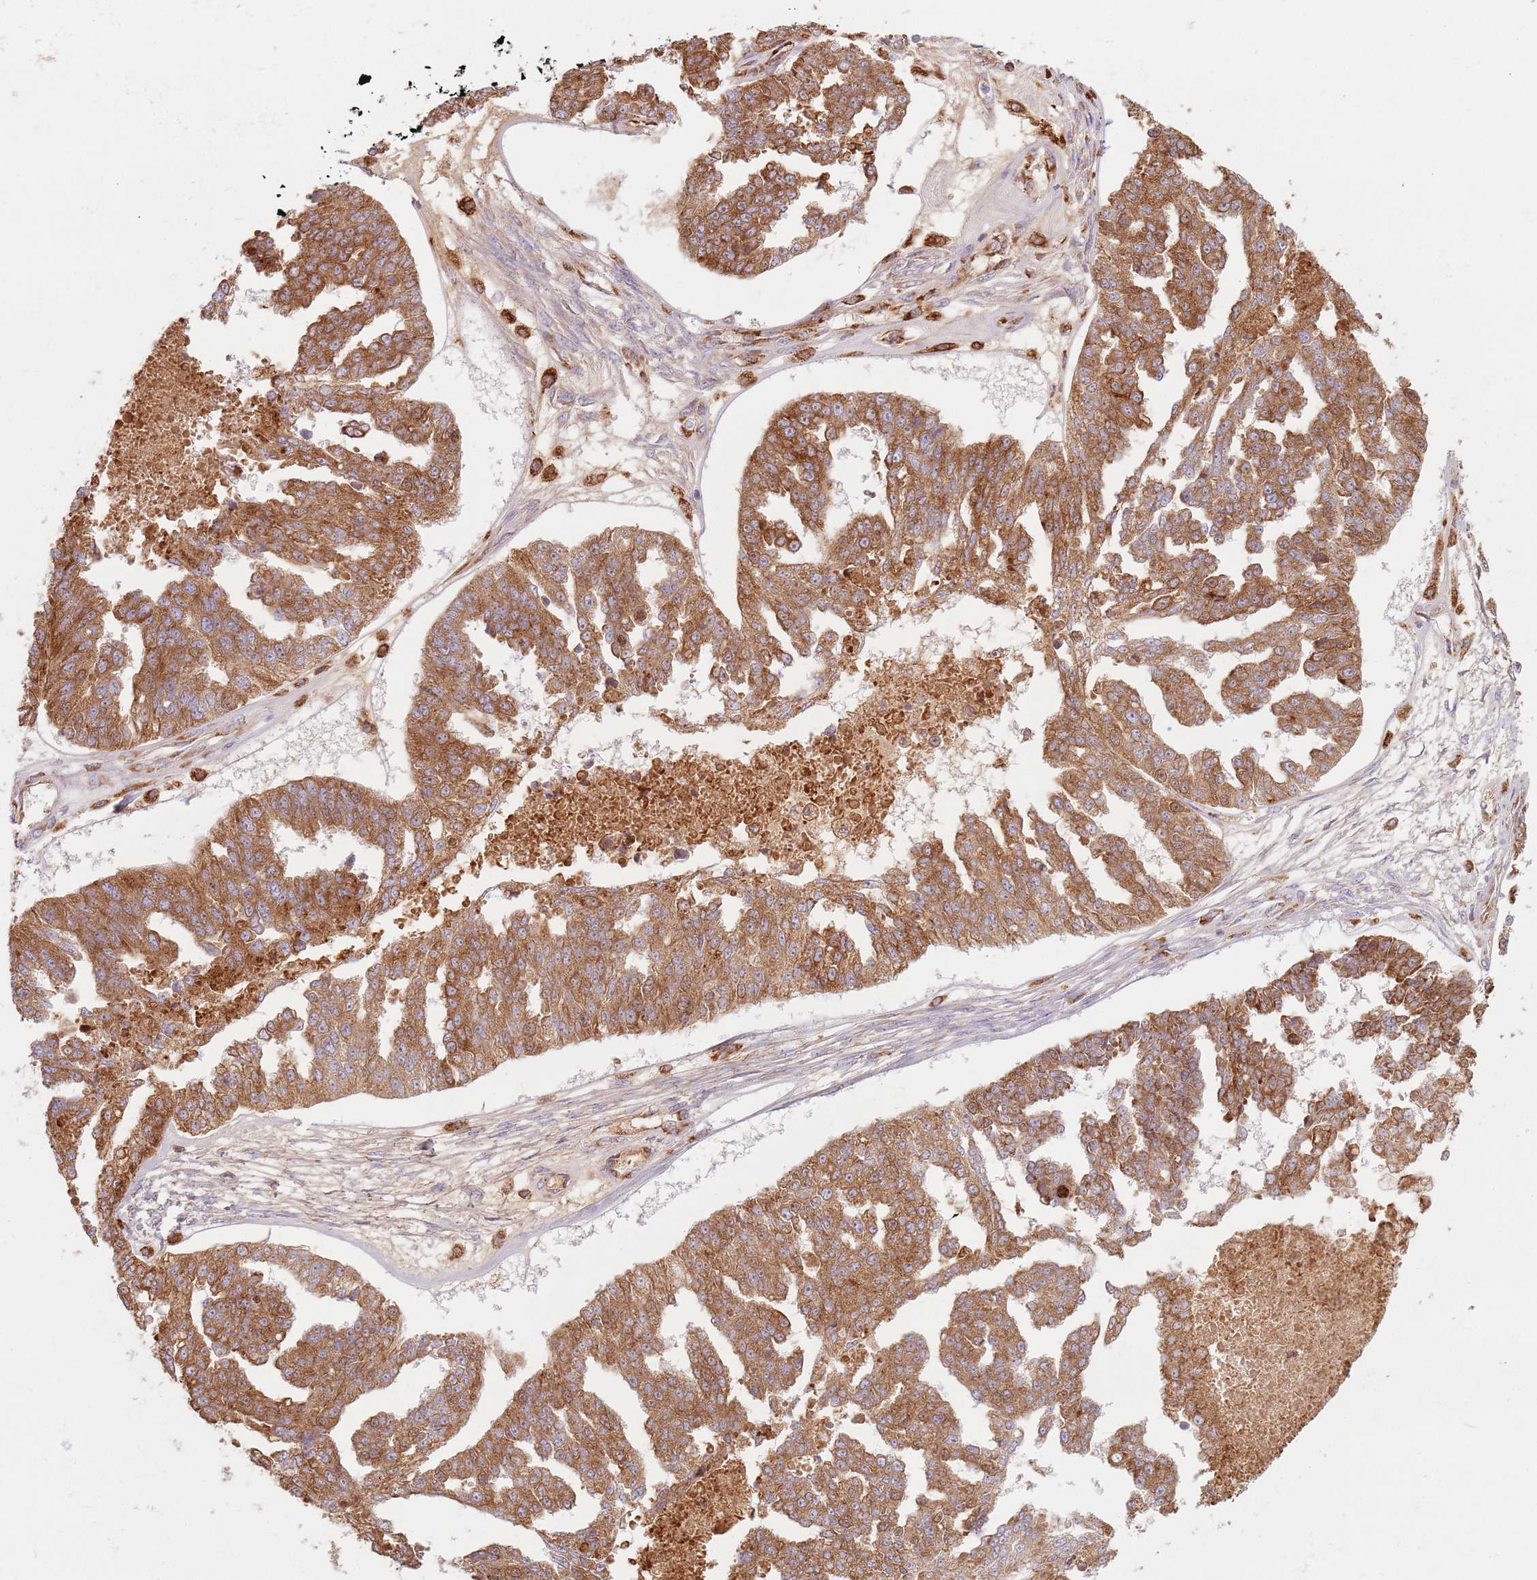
{"staining": {"intensity": "moderate", "quantity": ">75%", "location": "cytoplasmic/membranous"}, "tissue": "ovarian cancer", "cell_type": "Tumor cells", "image_type": "cancer", "snomed": [{"axis": "morphology", "description": "Cystadenocarcinoma, serous, NOS"}, {"axis": "topography", "description": "Ovary"}], "caption": "An IHC photomicrograph of neoplastic tissue is shown. Protein staining in brown labels moderate cytoplasmic/membranous positivity in ovarian cancer (serous cystadenocarcinoma) within tumor cells. Immunohistochemistry stains the protein of interest in brown and the nuclei are stained blue.", "gene": "COLGALT1", "patient": {"sex": "female", "age": 58}}